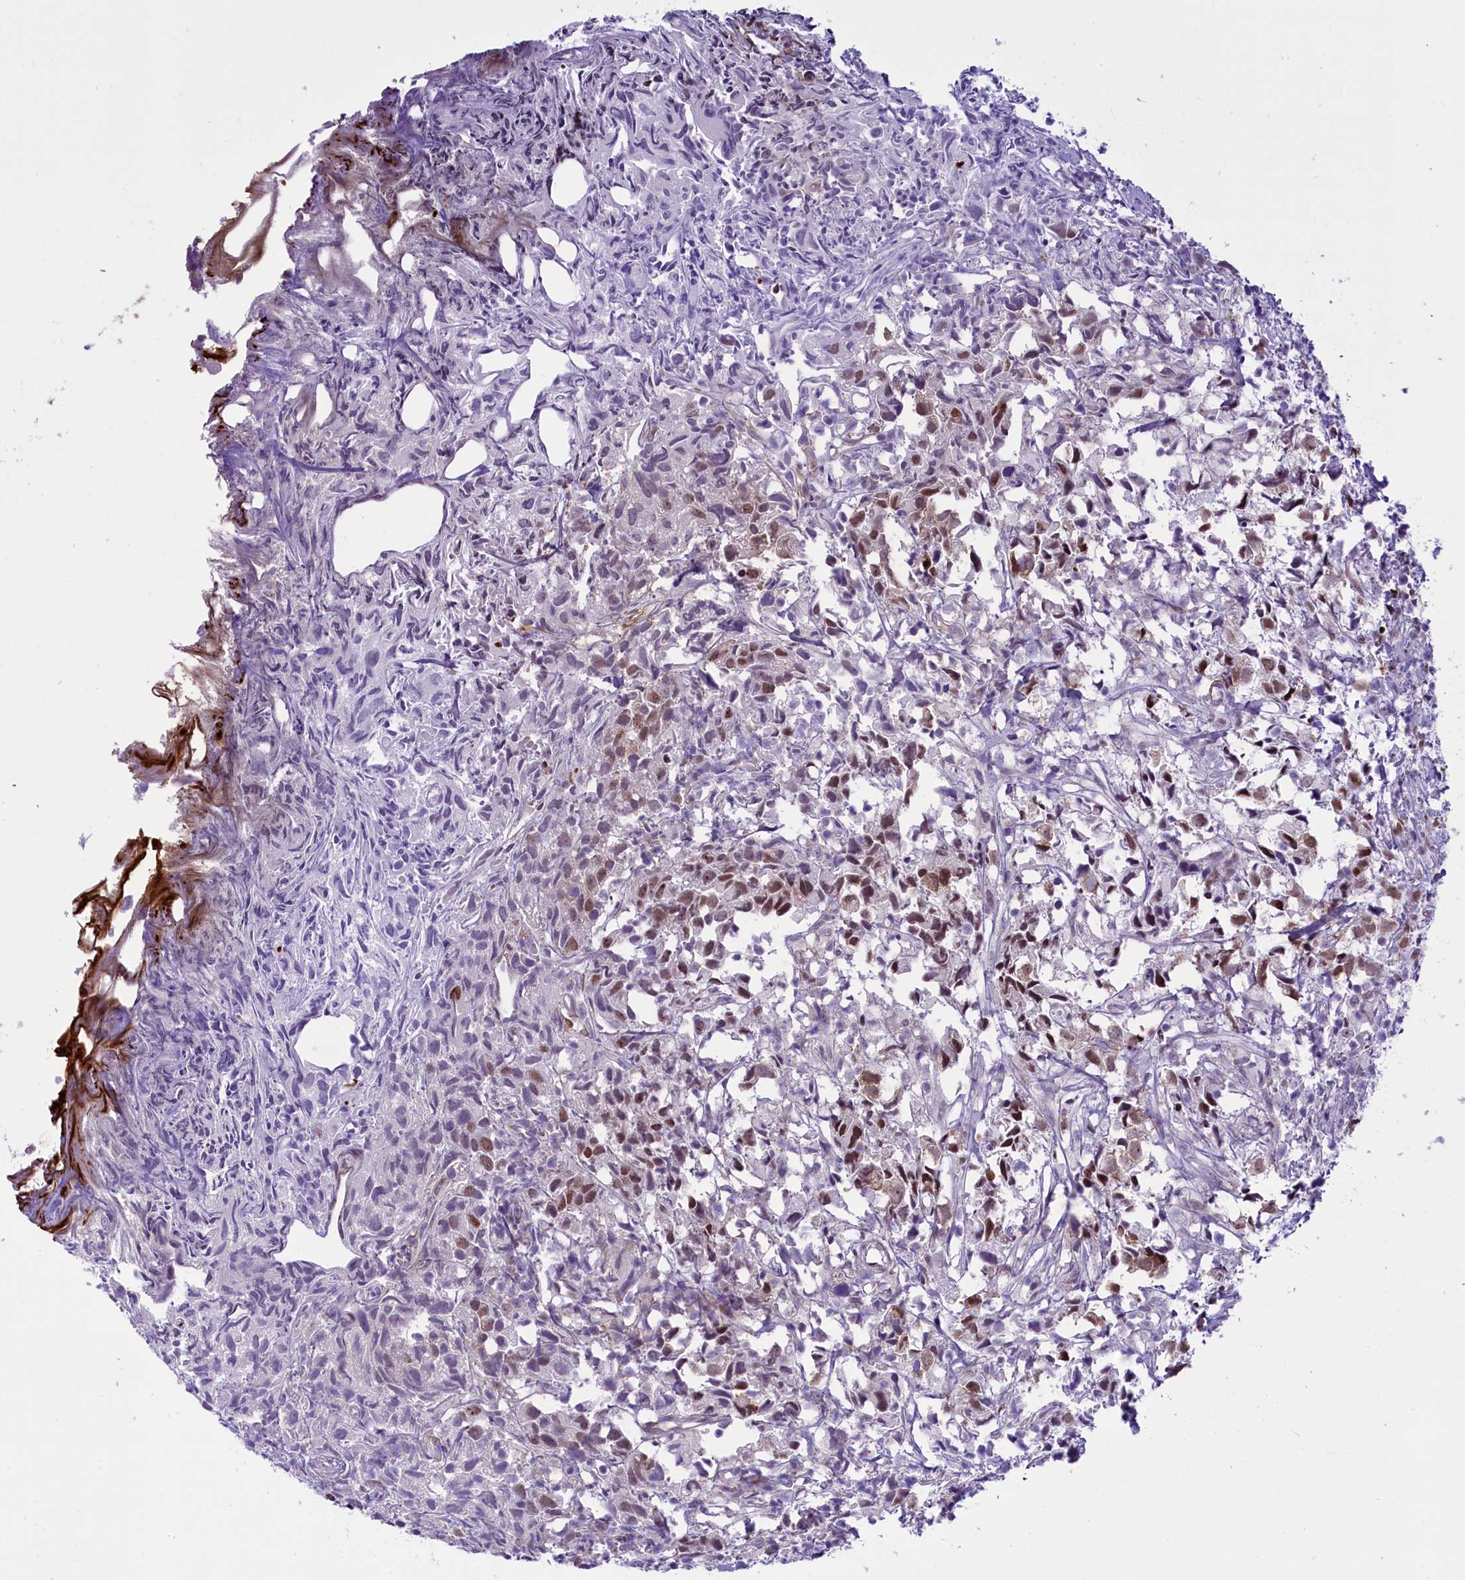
{"staining": {"intensity": "strong", "quantity": ">75%", "location": "nuclear"}, "tissue": "urothelial cancer", "cell_type": "Tumor cells", "image_type": "cancer", "snomed": [{"axis": "morphology", "description": "Urothelial carcinoma, High grade"}, {"axis": "topography", "description": "Urinary bladder"}], "caption": "High-power microscopy captured an immunohistochemistry photomicrograph of urothelial cancer, revealing strong nuclear staining in approximately >75% of tumor cells. The staining is performed using DAB (3,3'-diaminobenzidine) brown chromogen to label protein expression. The nuclei are counter-stained blue using hematoxylin.", "gene": "RPS6KB1", "patient": {"sex": "female", "age": 75}}